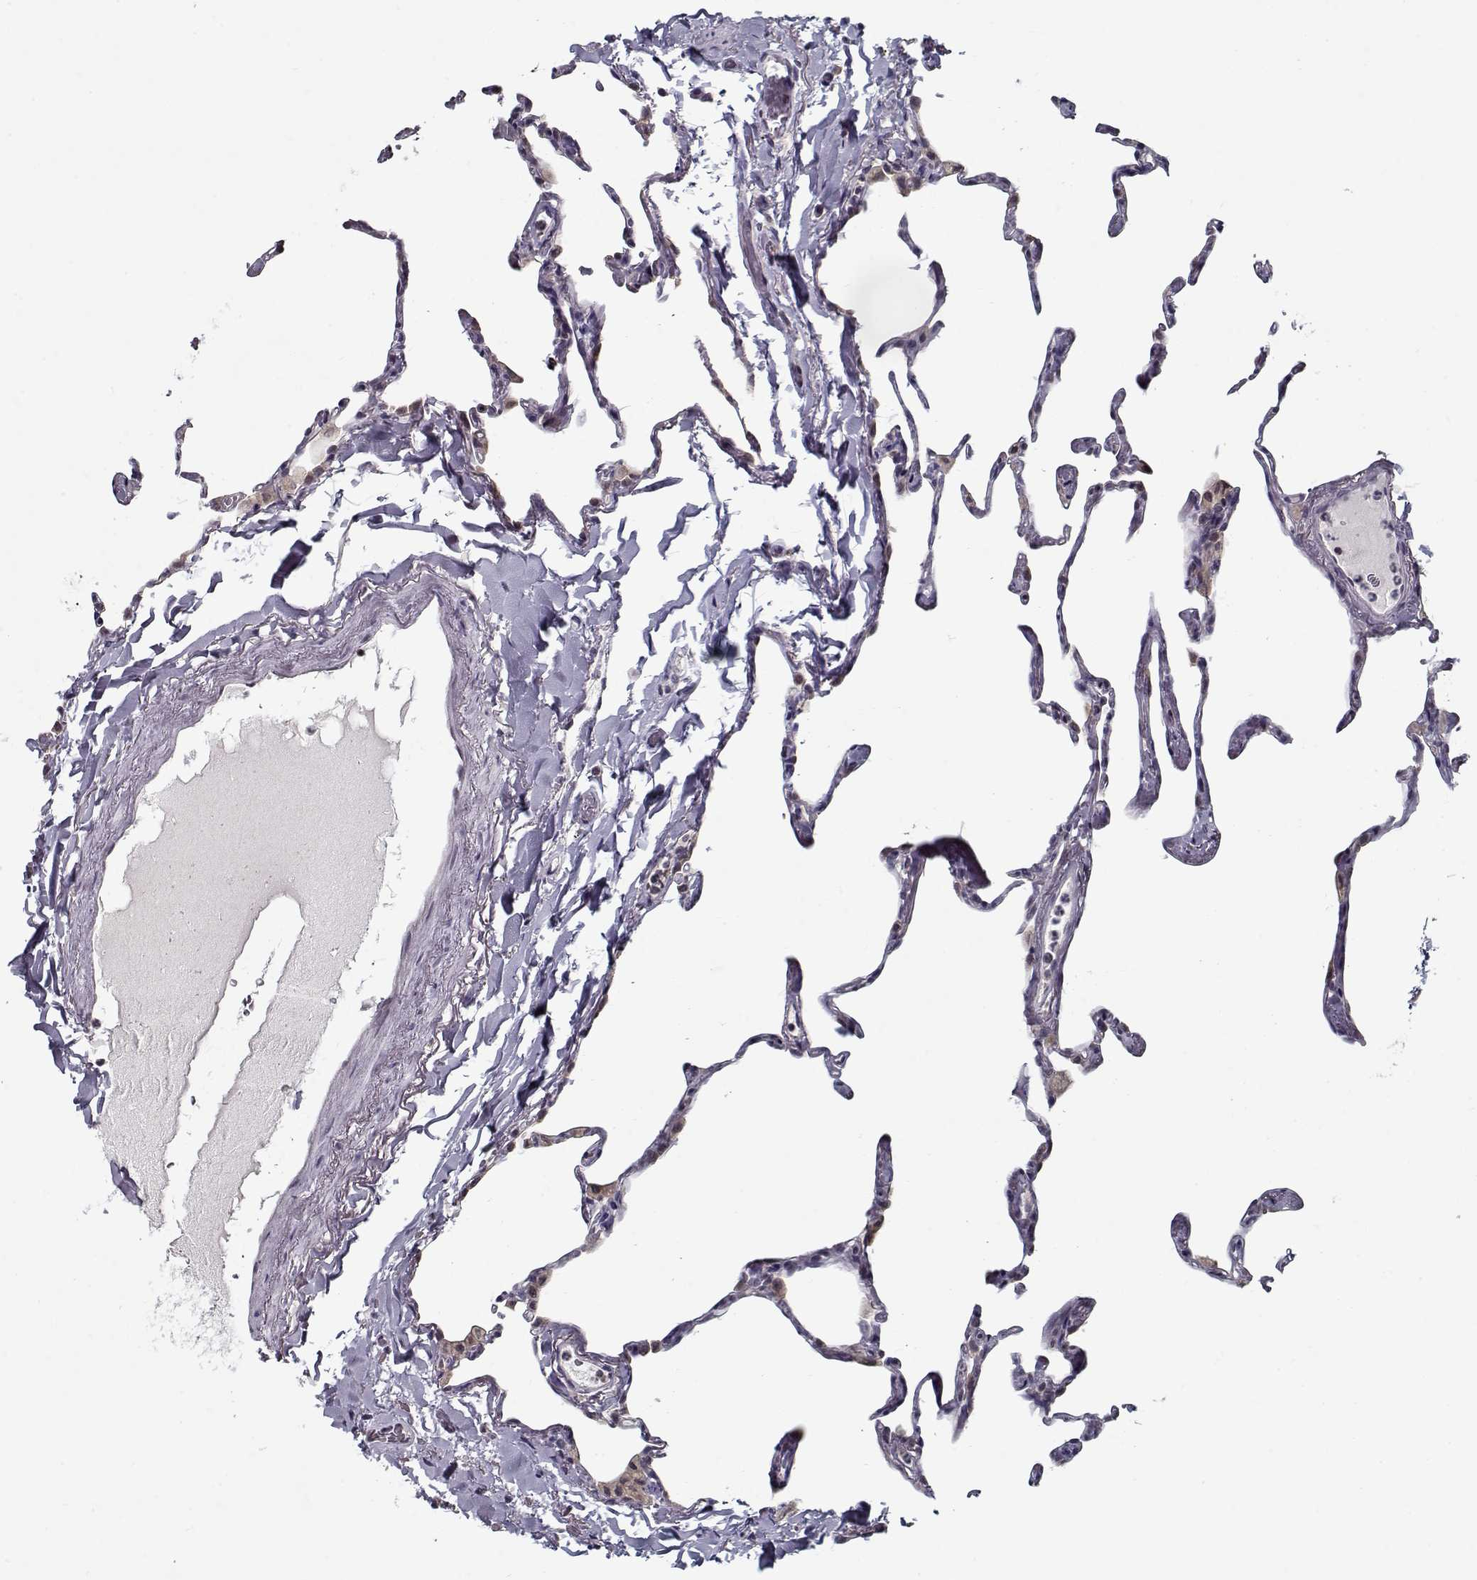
{"staining": {"intensity": "negative", "quantity": "none", "location": "none"}, "tissue": "lung", "cell_type": "Alveolar cells", "image_type": "normal", "snomed": [{"axis": "morphology", "description": "Normal tissue, NOS"}, {"axis": "topography", "description": "Lung"}], "caption": "Photomicrograph shows no significant protein positivity in alveolar cells of benign lung. The staining is performed using DAB (3,3'-diaminobenzidine) brown chromogen with nuclei counter-stained in using hematoxylin.", "gene": "TESPA1", "patient": {"sex": "male", "age": 65}}